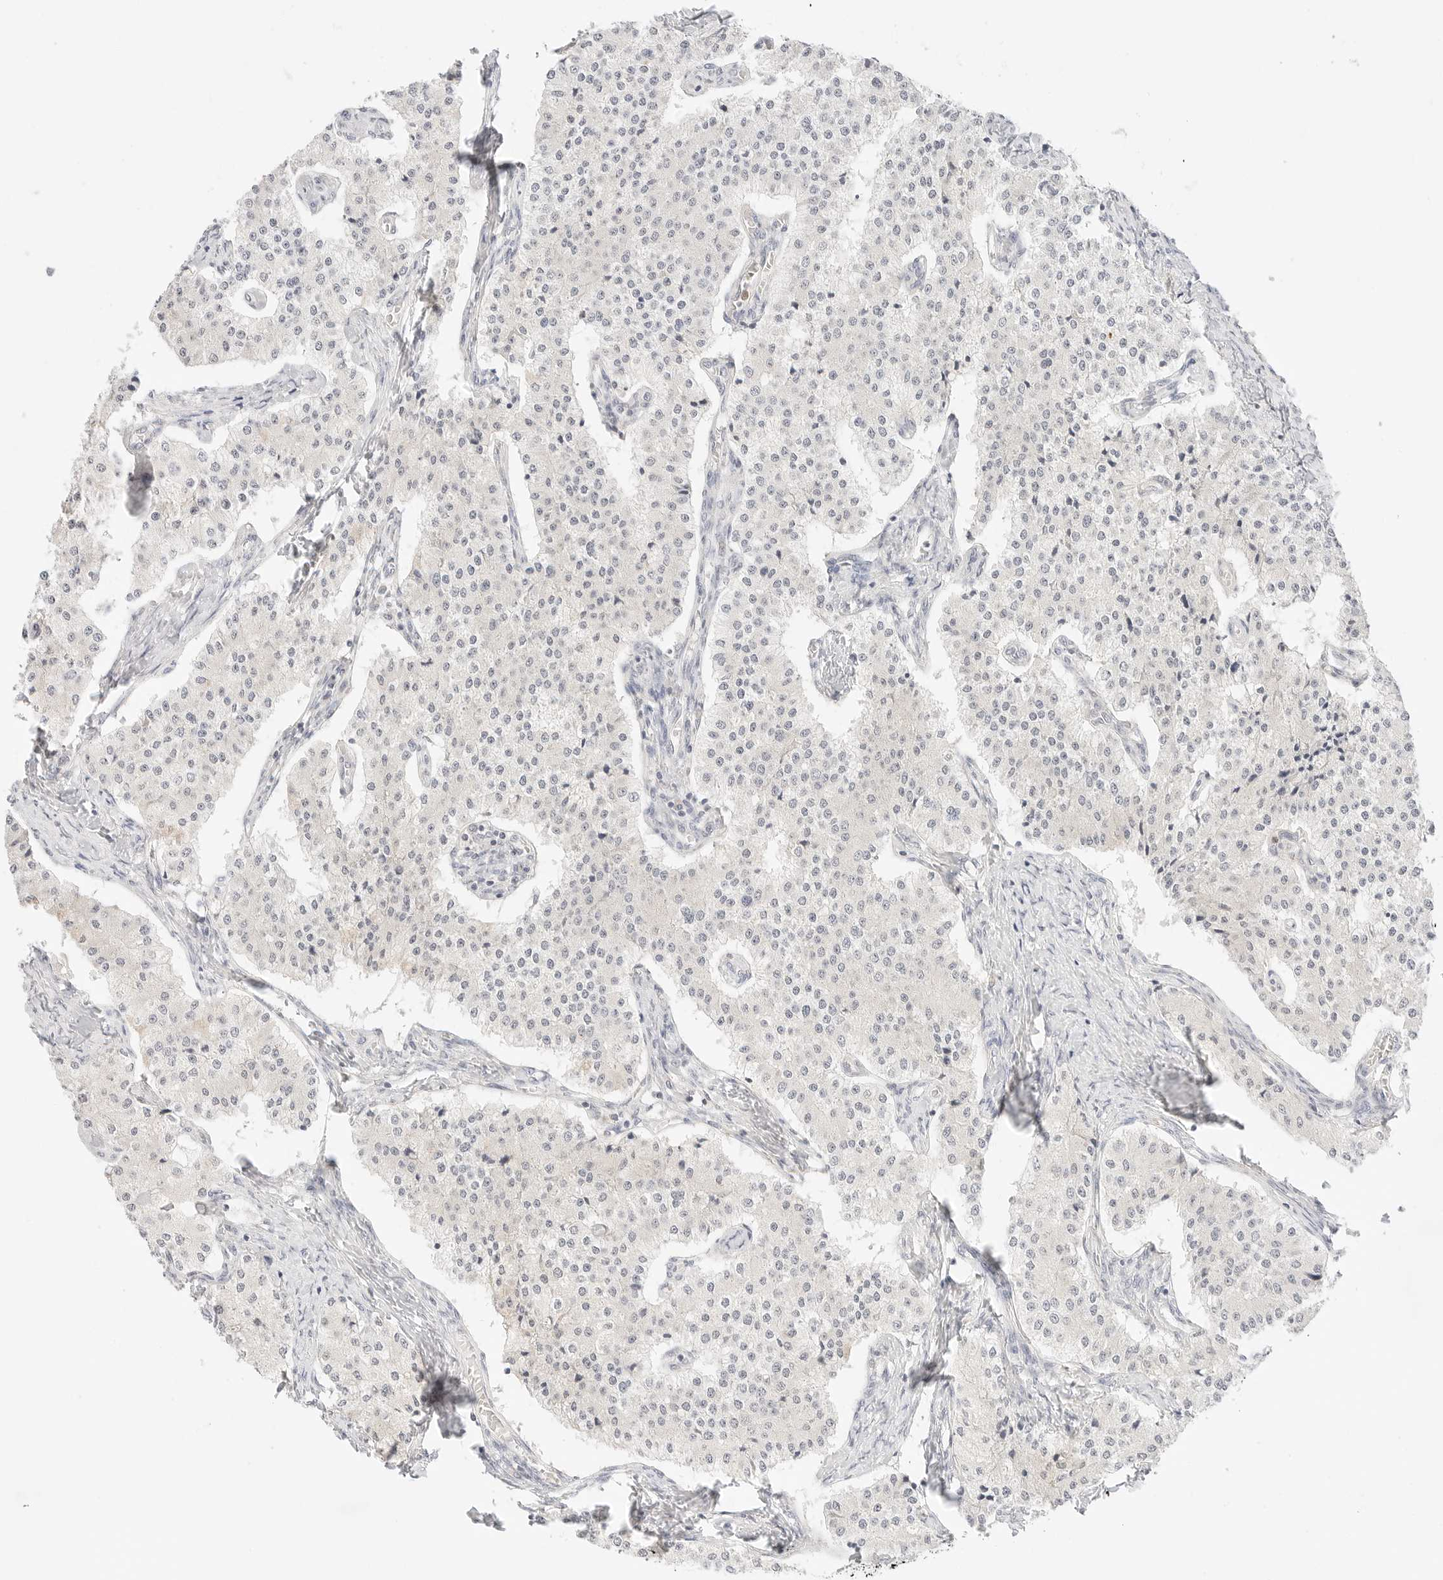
{"staining": {"intensity": "negative", "quantity": "none", "location": "none"}, "tissue": "carcinoid", "cell_type": "Tumor cells", "image_type": "cancer", "snomed": [{"axis": "morphology", "description": "Carcinoid, malignant, NOS"}, {"axis": "topography", "description": "Colon"}], "caption": "An immunohistochemistry micrograph of malignant carcinoid is shown. There is no staining in tumor cells of malignant carcinoid.", "gene": "GNAS", "patient": {"sex": "female", "age": 52}}